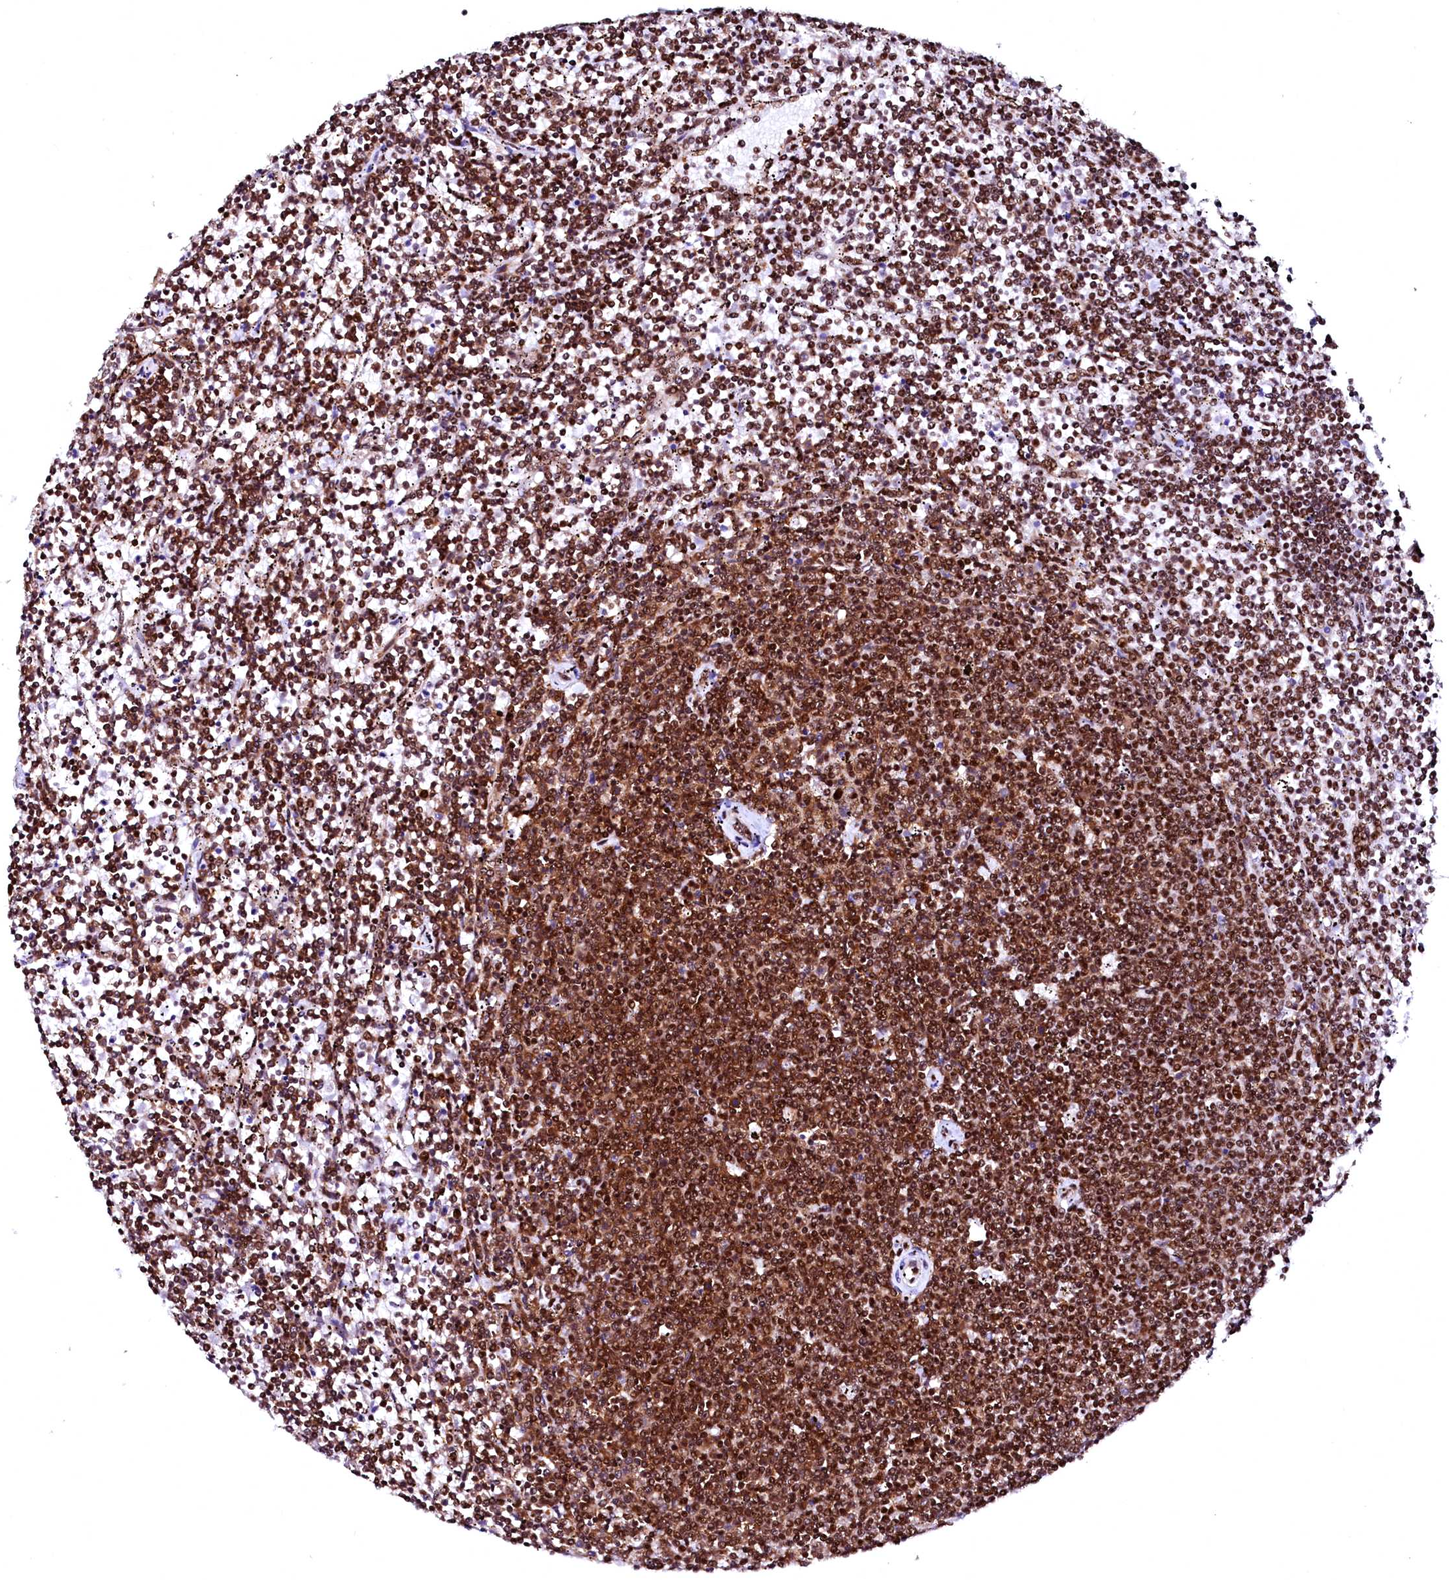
{"staining": {"intensity": "strong", "quantity": ">75%", "location": "nuclear"}, "tissue": "lymphoma", "cell_type": "Tumor cells", "image_type": "cancer", "snomed": [{"axis": "morphology", "description": "Malignant lymphoma, non-Hodgkin's type, Low grade"}, {"axis": "topography", "description": "Spleen"}], "caption": "Lymphoma stained with a brown dye demonstrates strong nuclear positive staining in about >75% of tumor cells.", "gene": "CPSF6", "patient": {"sex": "female", "age": 50}}